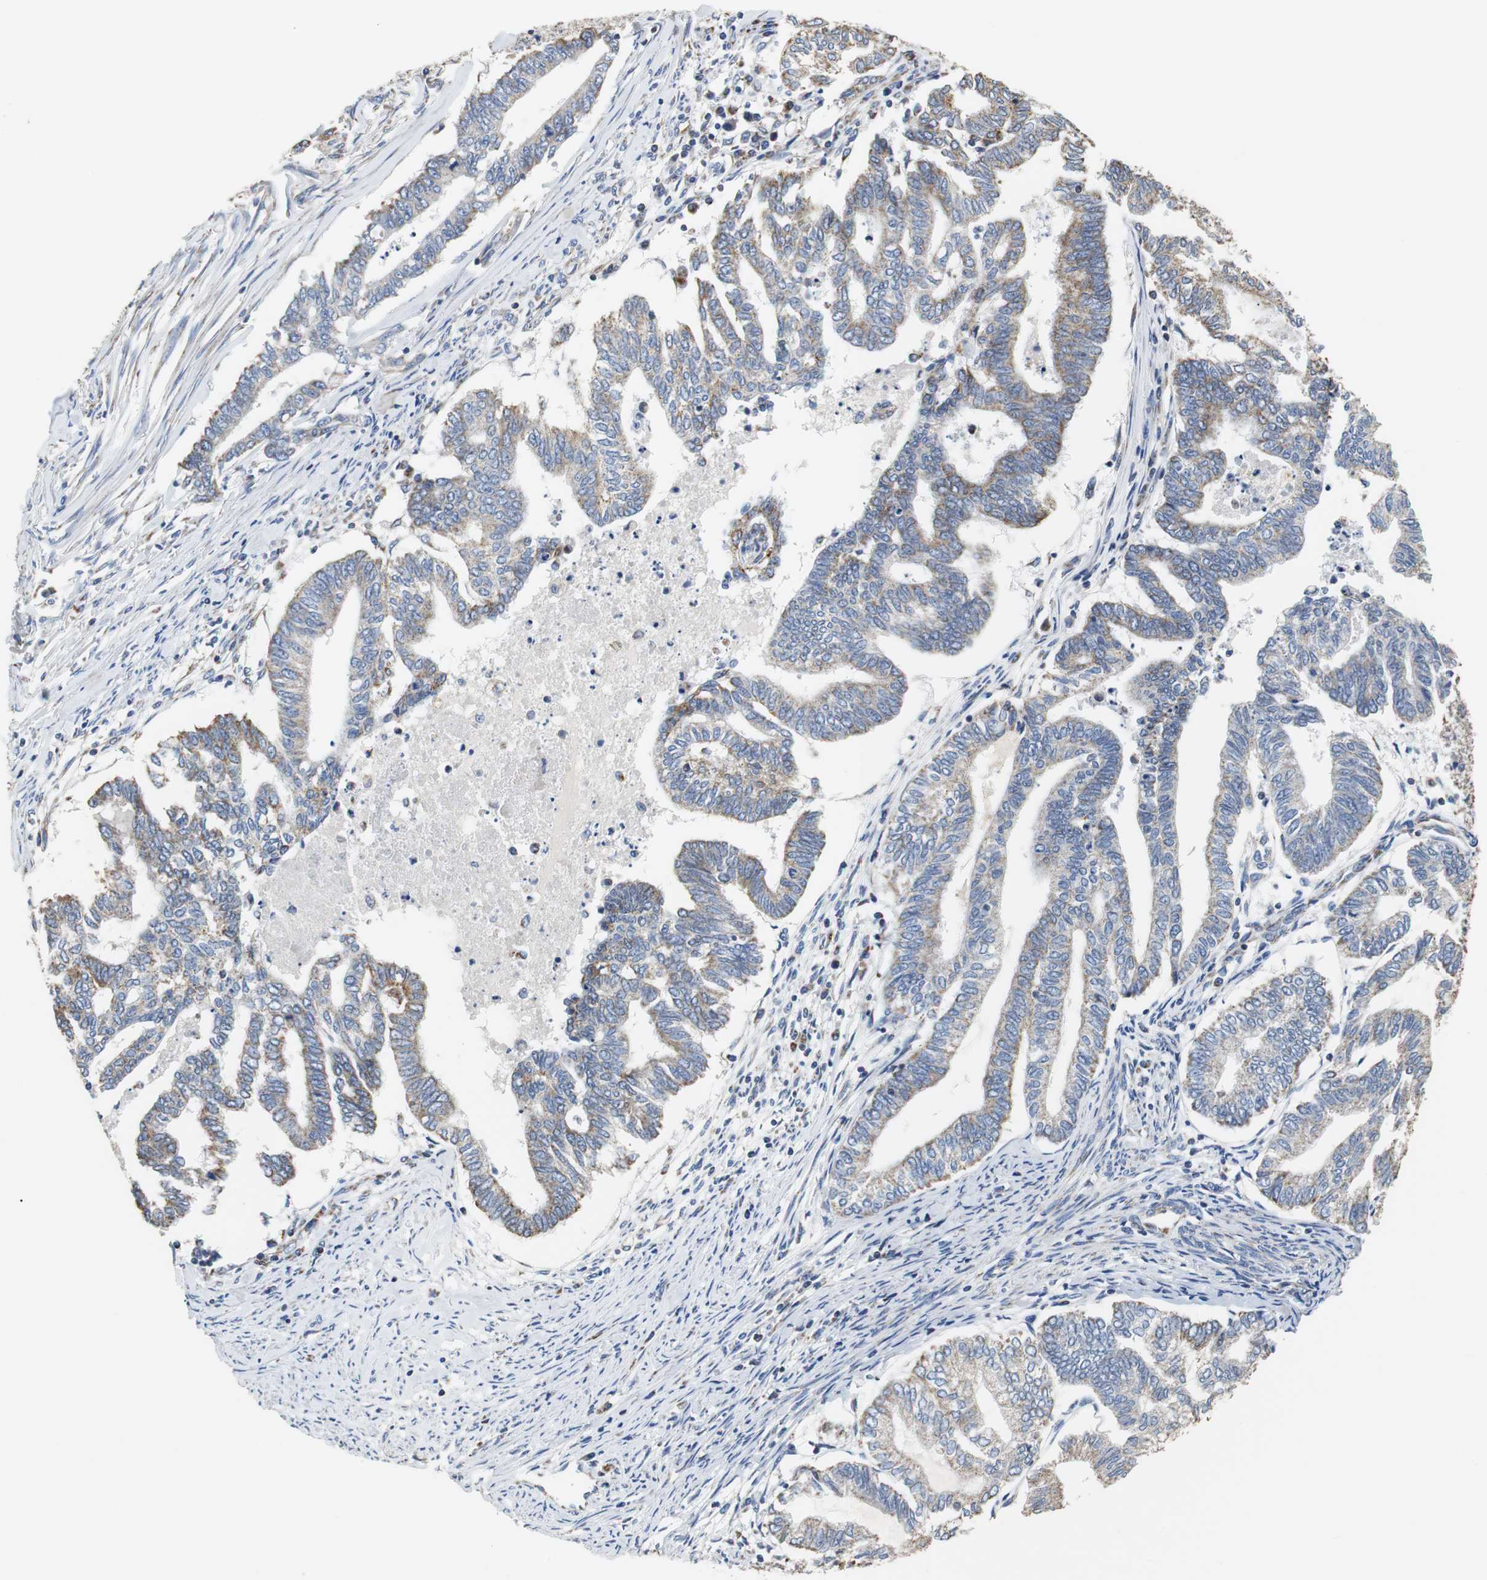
{"staining": {"intensity": "weak", "quantity": ">75%", "location": "cytoplasmic/membranous"}, "tissue": "endometrial cancer", "cell_type": "Tumor cells", "image_type": "cancer", "snomed": [{"axis": "morphology", "description": "Adenocarcinoma, NOS"}, {"axis": "topography", "description": "Endometrium"}], "caption": "Weak cytoplasmic/membranous staining is identified in about >75% of tumor cells in endometrial cancer (adenocarcinoma). (Brightfield microscopy of DAB IHC at high magnification).", "gene": "PCK1", "patient": {"sex": "female", "age": 79}}